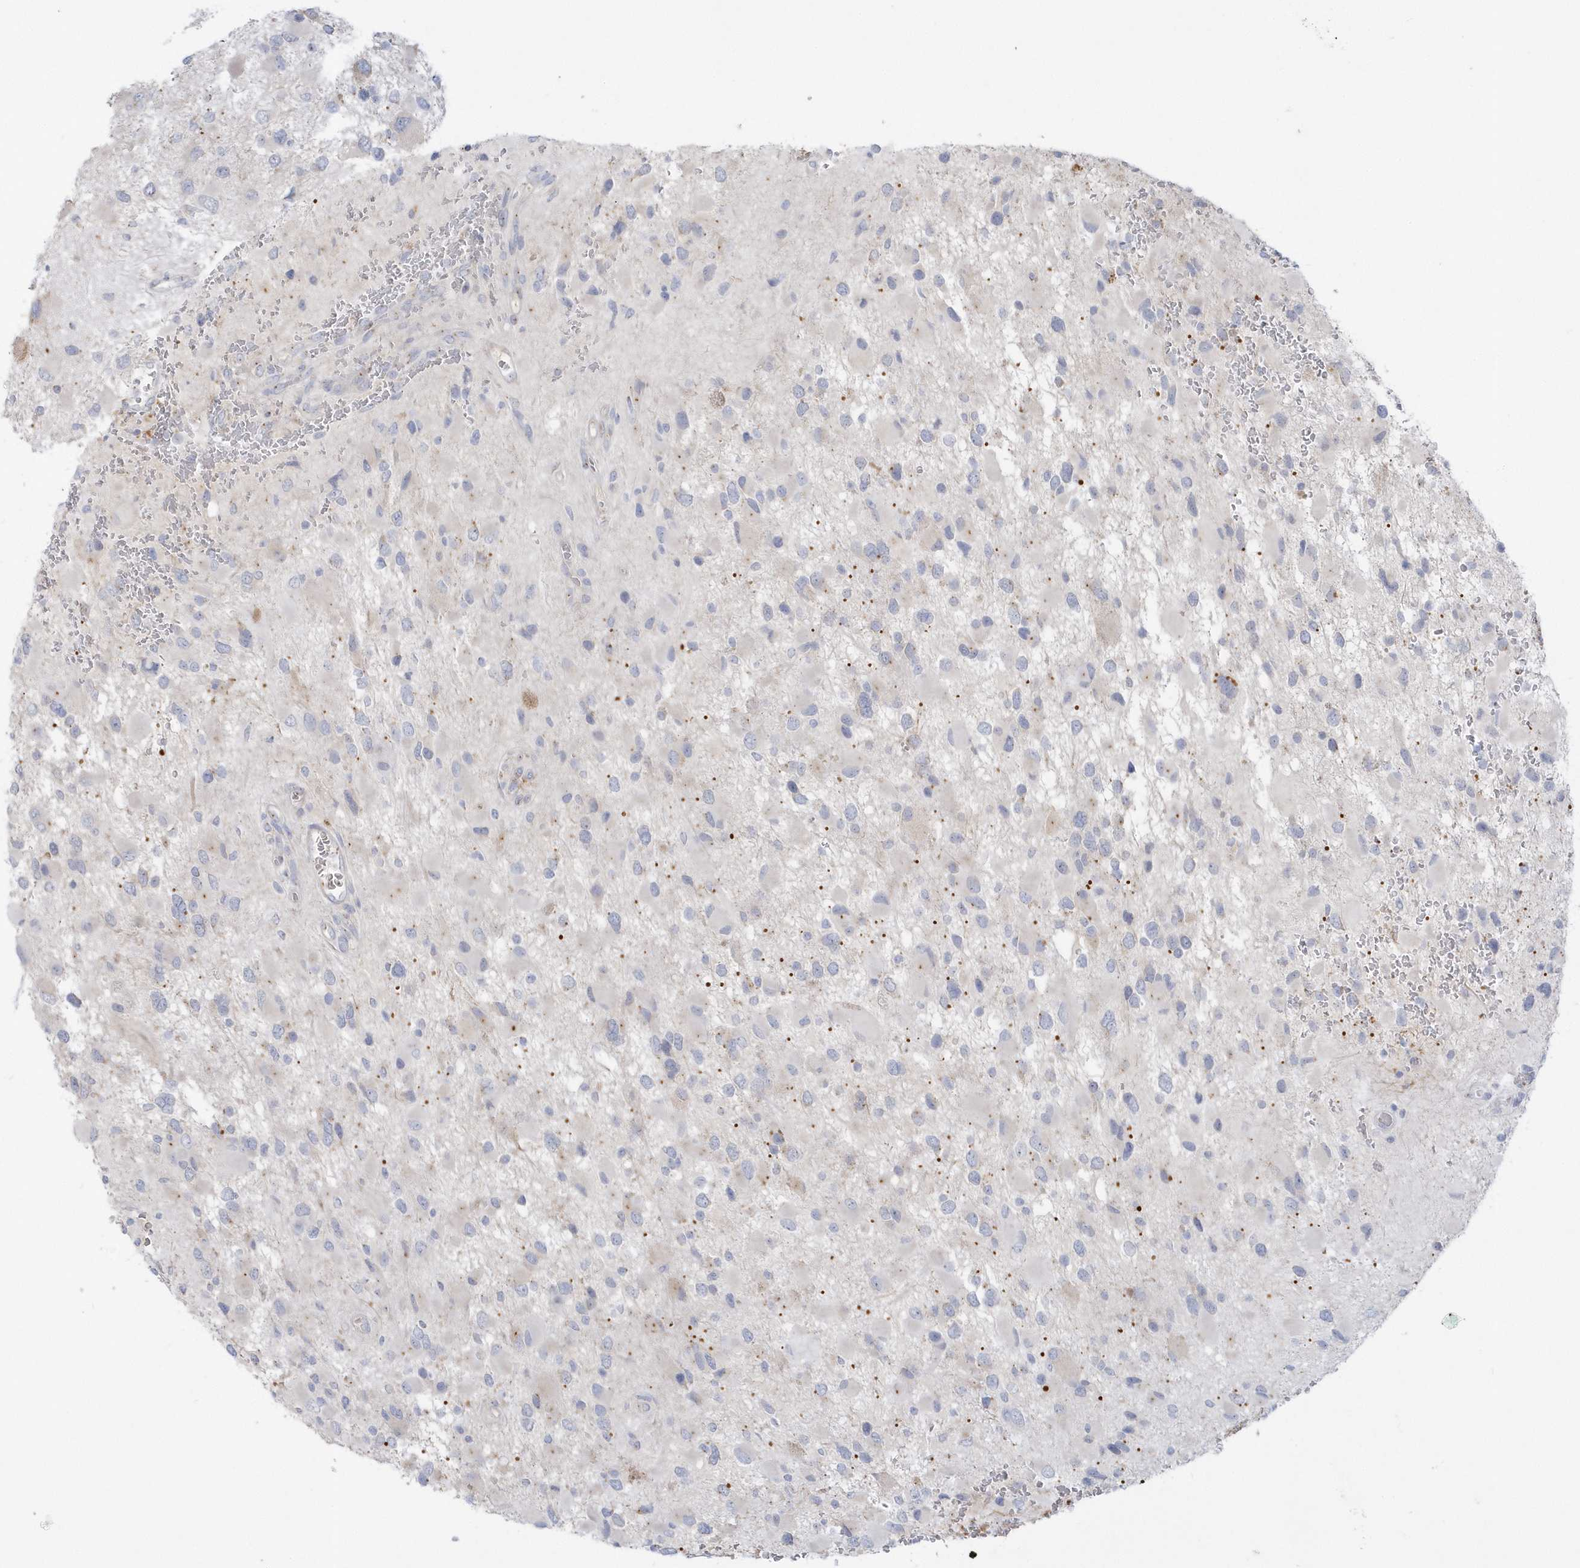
{"staining": {"intensity": "negative", "quantity": "none", "location": "none"}, "tissue": "glioma", "cell_type": "Tumor cells", "image_type": "cancer", "snomed": [{"axis": "morphology", "description": "Glioma, malignant, High grade"}, {"axis": "topography", "description": "Brain"}], "caption": "Protein analysis of malignant glioma (high-grade) exhibits no significant expression in tumor cells.", "gene": "SEMA3D", "patient": {"sex": "male", "age": 53}}